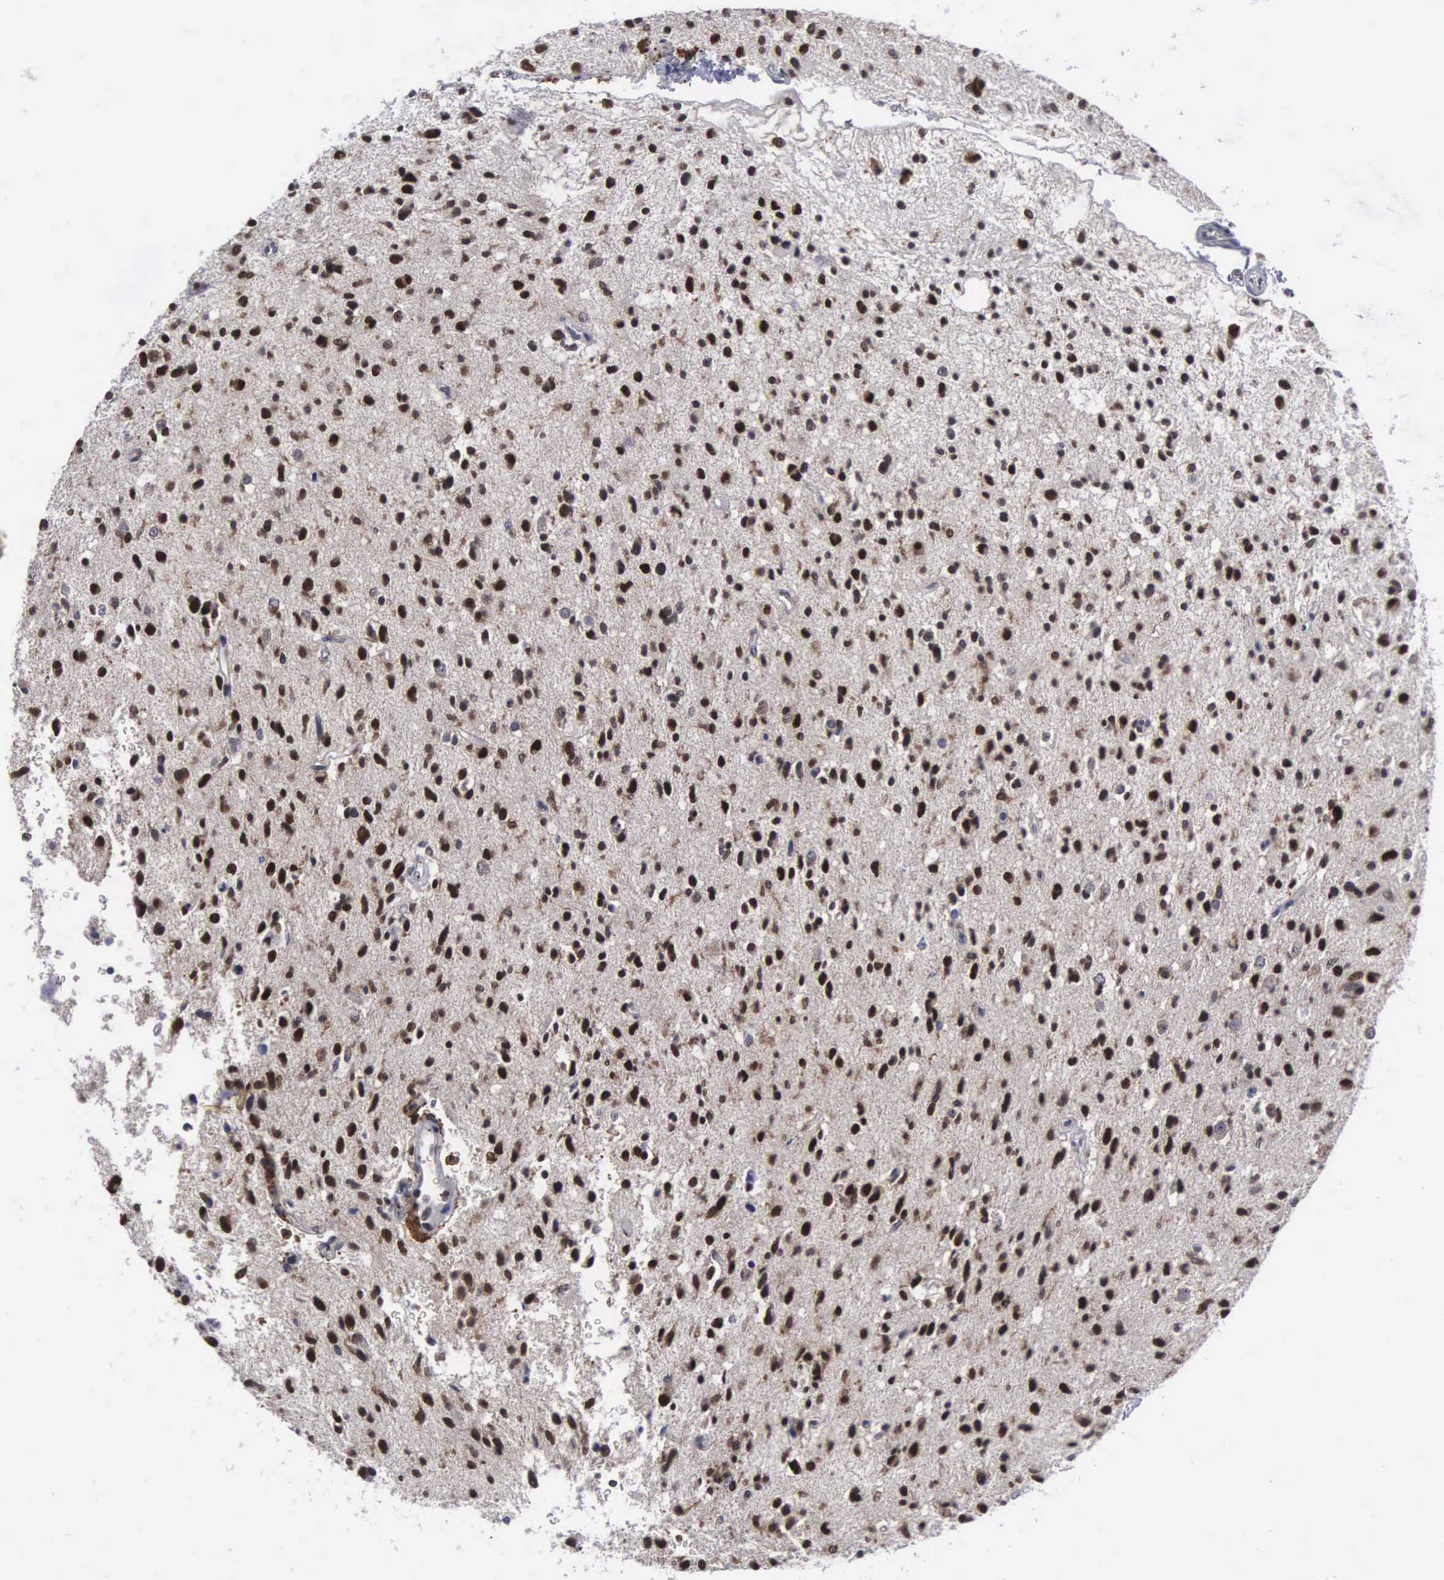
{"staining": {"intensity": "strong", "quantity": ">75%", "location": "nuclear"}, "tissue": "glioma", "cell_type": "Tumor cells", "image_type": "cancer", "snomed": [{"axis": "morphology", "description": "Glioma, malignant, Low grade"}, {"axis": "topography", "description": "Brain"}], "caption": "A high-resolution photomicrograph shows immunohistochemistry staining of malignant glioma (low-grade), which reveals strong nuclear expression in about >75% of tumor cells.", "gene": "TRMT5", "patient": {"sex": "female", "age": 46}}